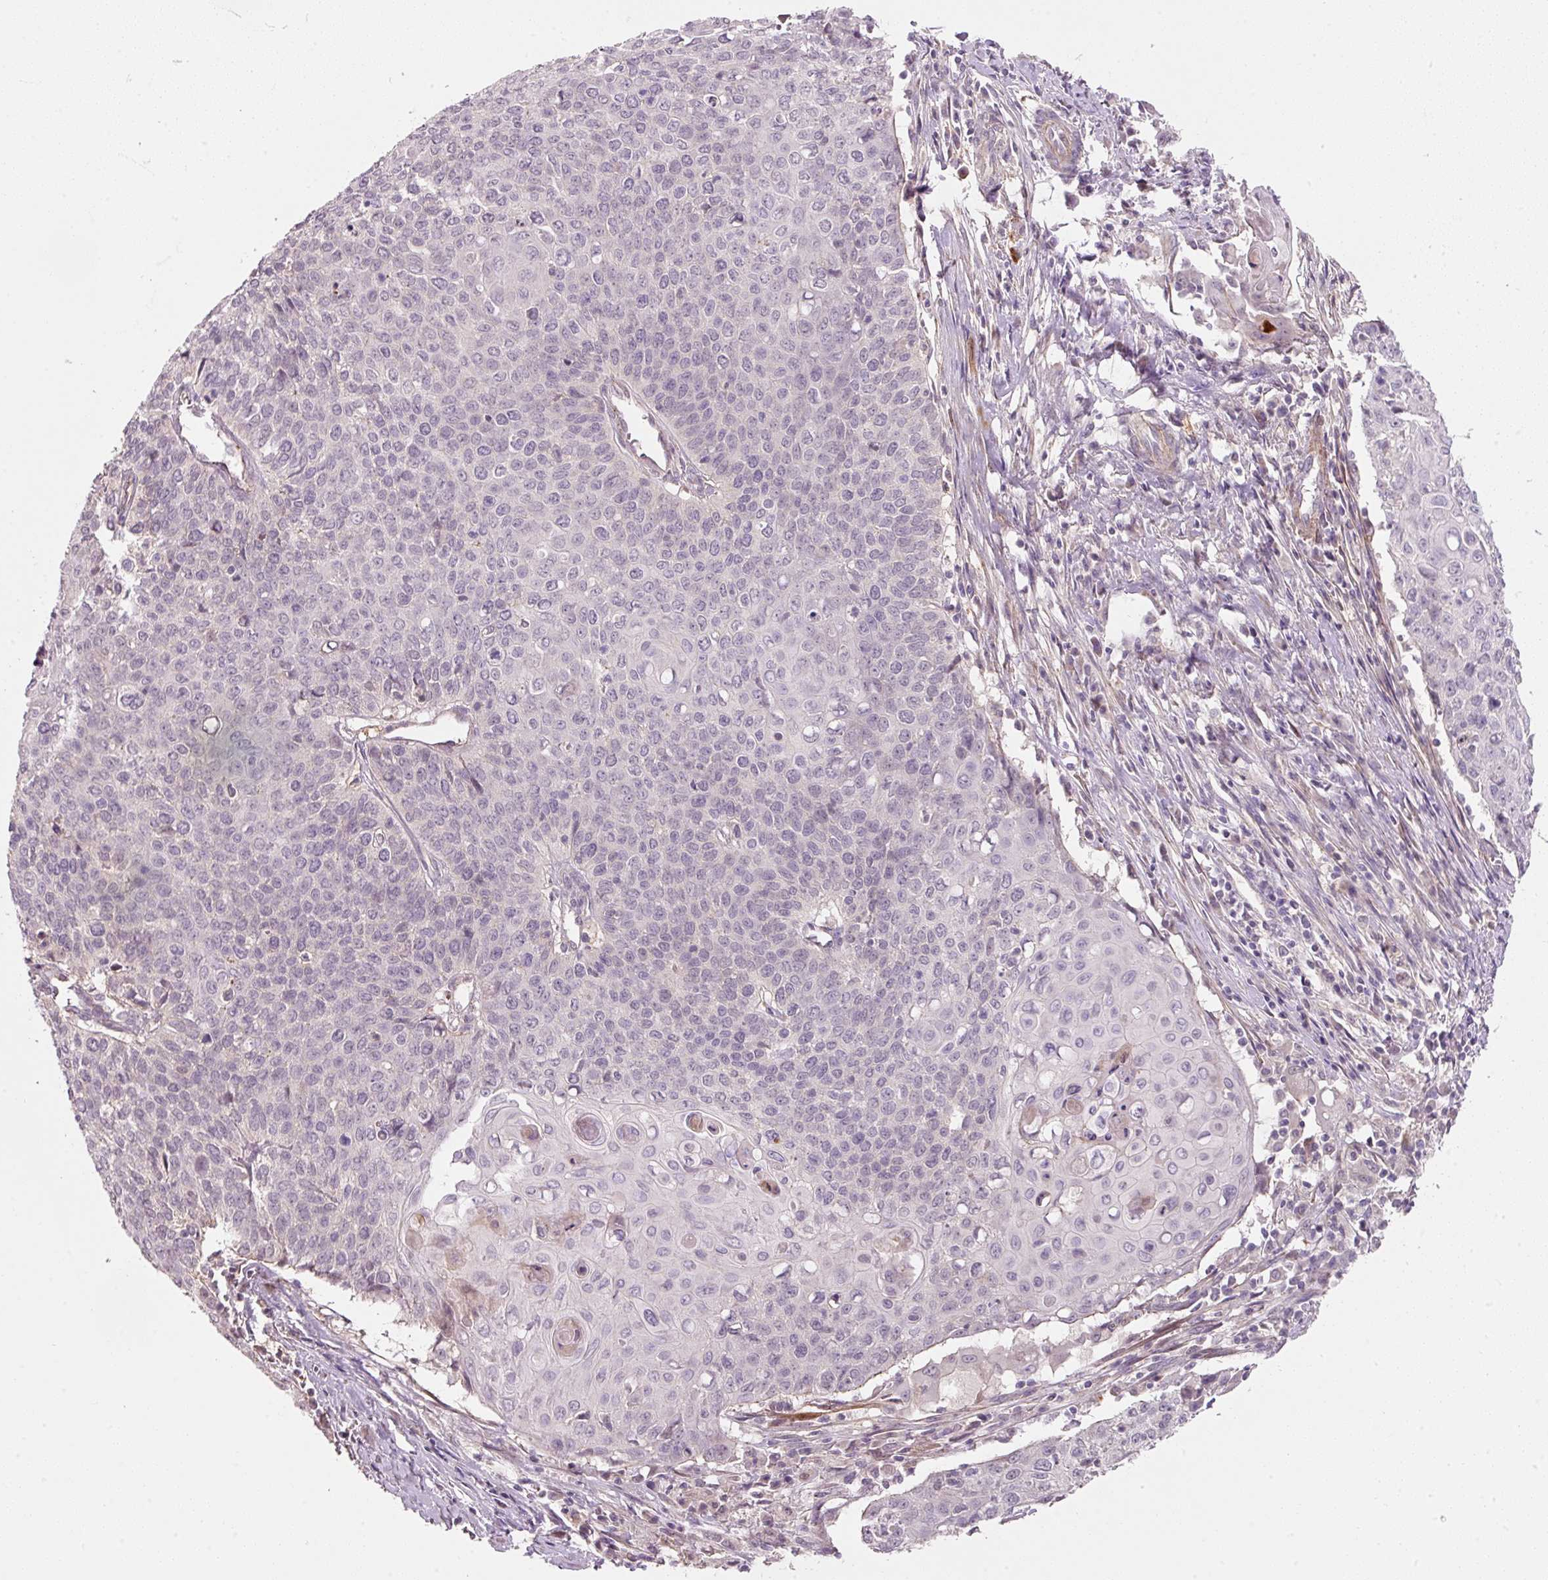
{"staining": {"intensity": "negative", "quantity": "none", "location": "none"}, "tissue": "cervical cancer", "cell_type": "Tumor cells", "image_type": "cancer", "snomed": [{"axis": "morphology", "description": "Squamous cell carcinoma, NOS"}, {"axis": "topography", "description": "Cervix"}], "caption": "Immunohistochemistry (IHC) of cervical cancer shows no staining in tumor cells.", "gene": "TIRAP", "patient": {"sex": "female", "age": 39}}